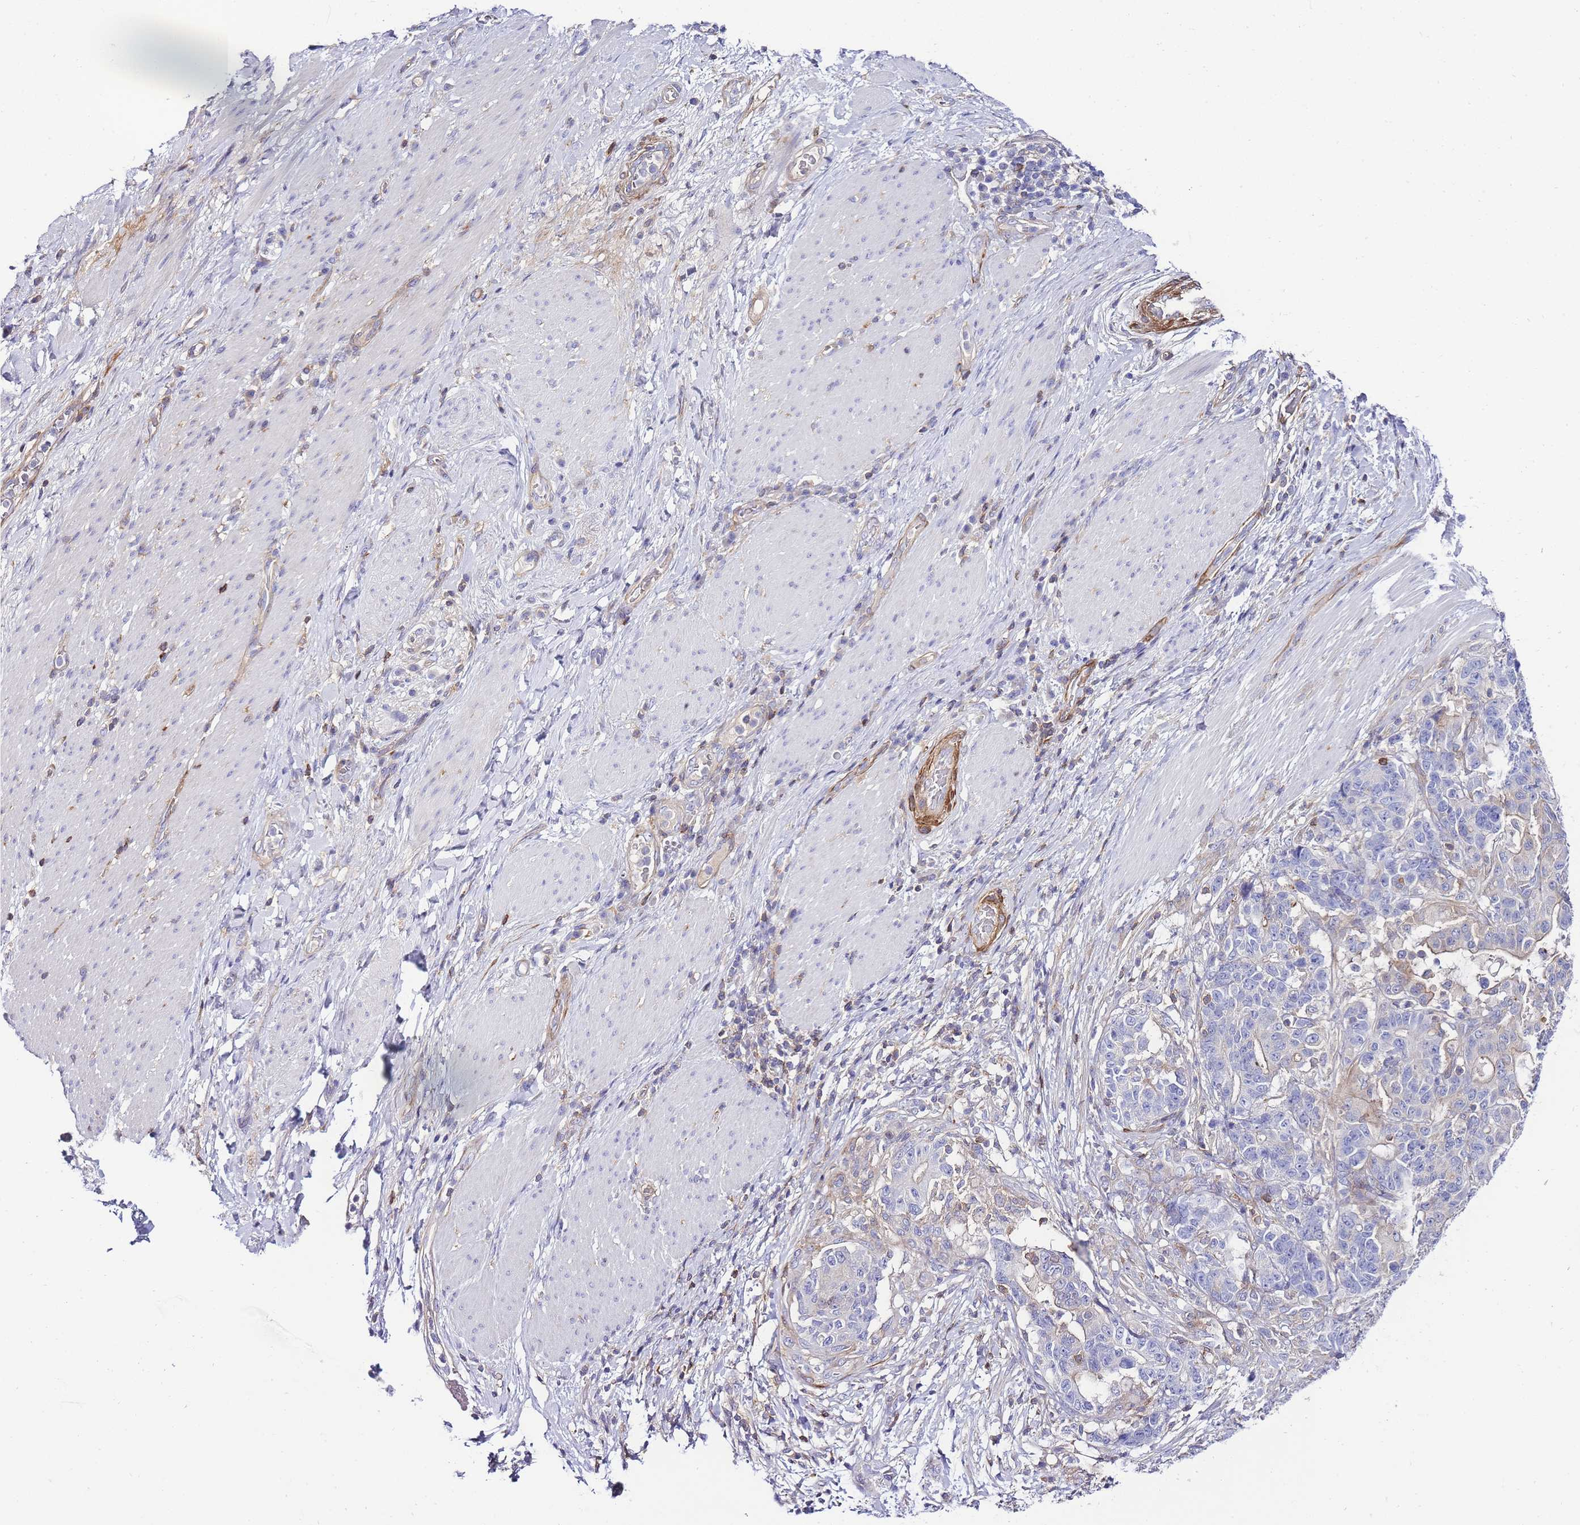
{"staining": {"intensity": "negative", "quantity": "none", "location": "none"}, "tissue": "stomach cancer", "cell_type": "Tumor cells", "image_type": "cancer", "snomed": [{"axis": "morphology", "description": "Normal tissue, NOS"}, {"axis": "morphology", "description": "Adenocarcinoma, NOS"}, {"axis": "topography", "description": "Stomach"}], "caption": "Tumor cells are negative for brown protein staining in stomach cancer (adenocarcinoma).", "gene": "FBN3", "patient": {"sex": "female", "age": 64}}